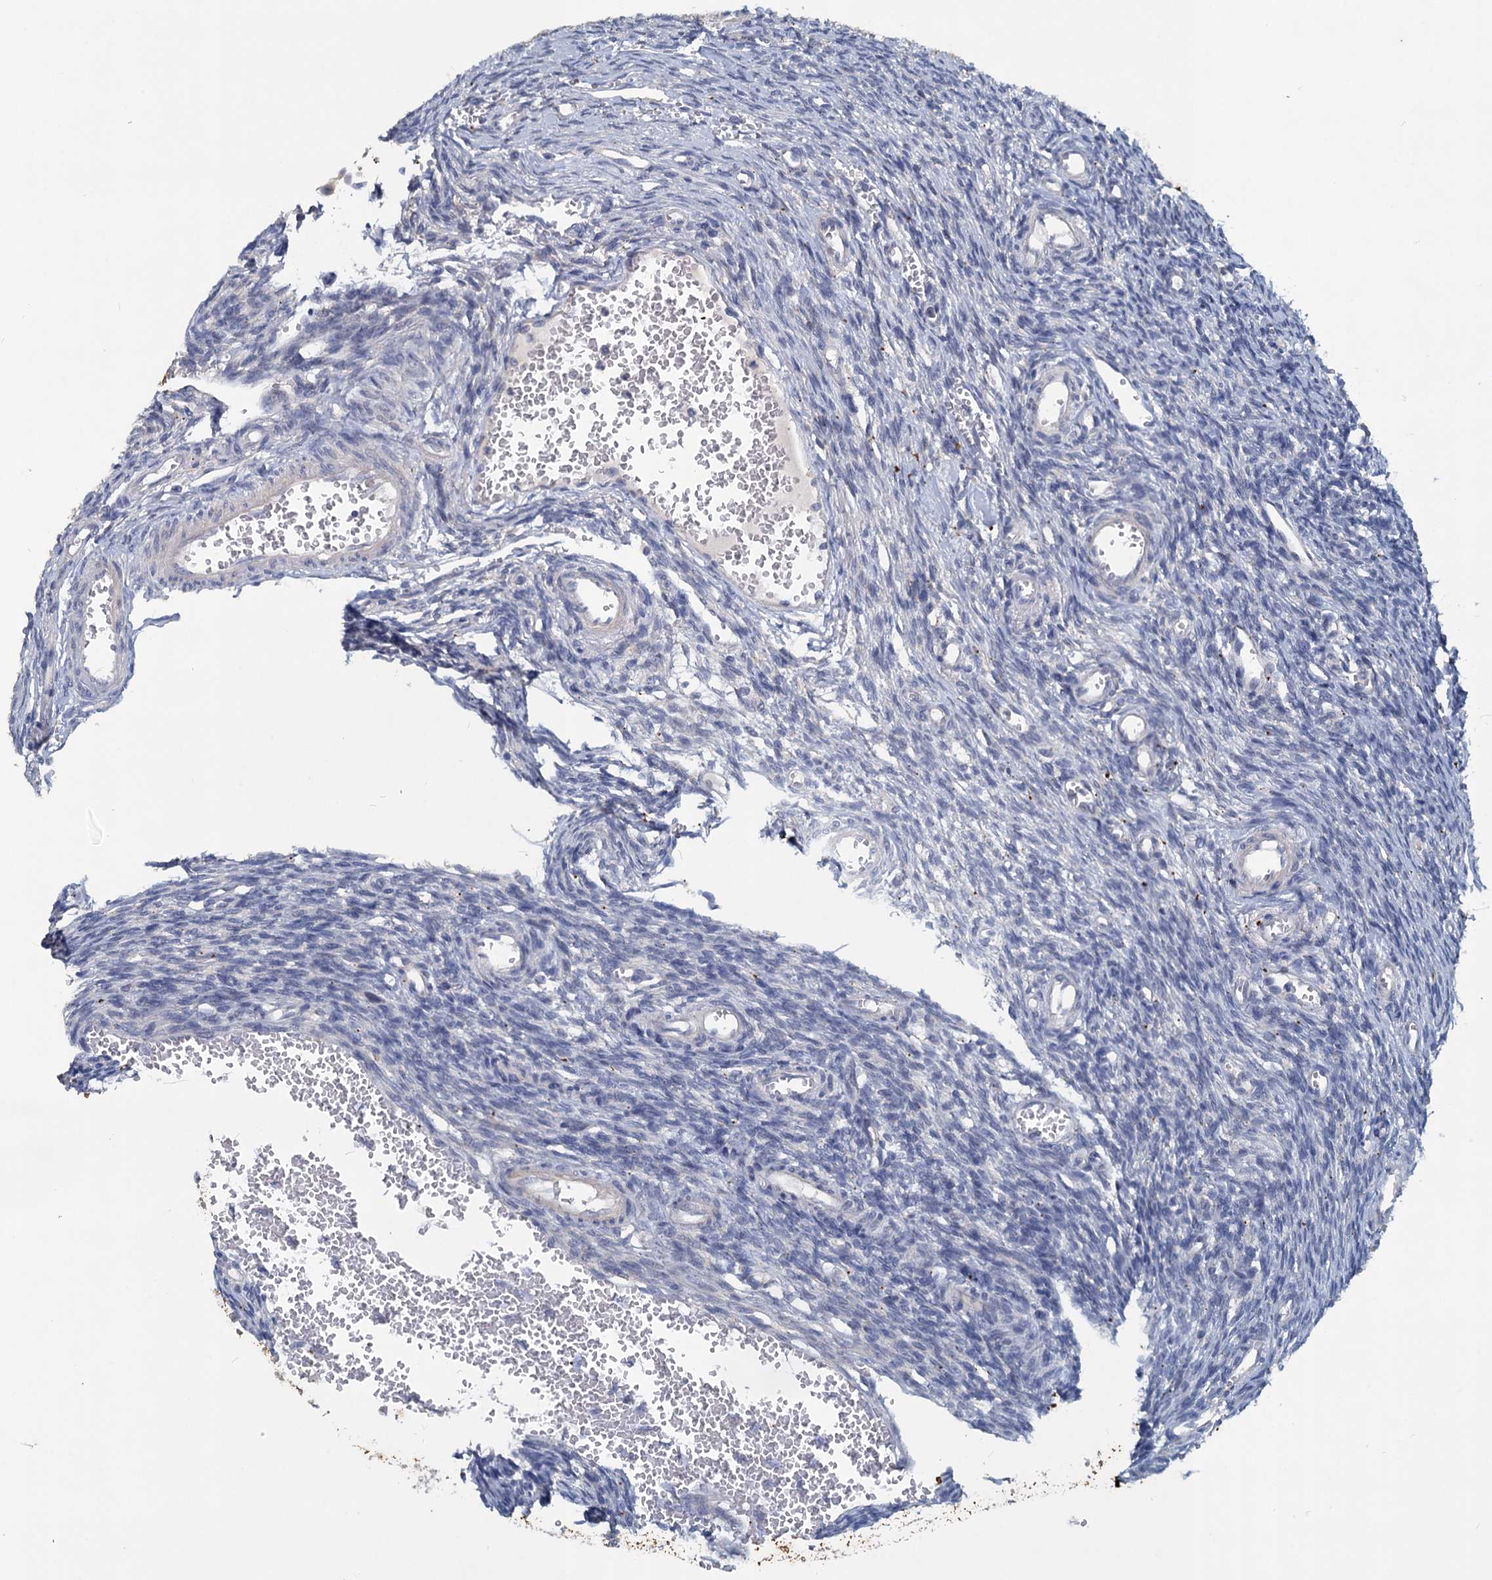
{"staining": {"intensity": "negative", "quantity": "none", "location": "none"}, "tissue": "ovary", "cell_type": "Ovarian stroma cells", "image_type": "normal", "snomed": [{"axis": "morphology", "description": "Normal tissue, NOS"}, {"axis": "topography", "description": "Ovary"}], "caption": "Normal ovary was stained to show a protein in brown. There is no significant expression in ovarian stroma cells.", "gene": "SLC2A7", "patient": {"sex": "female", "age": 39}}